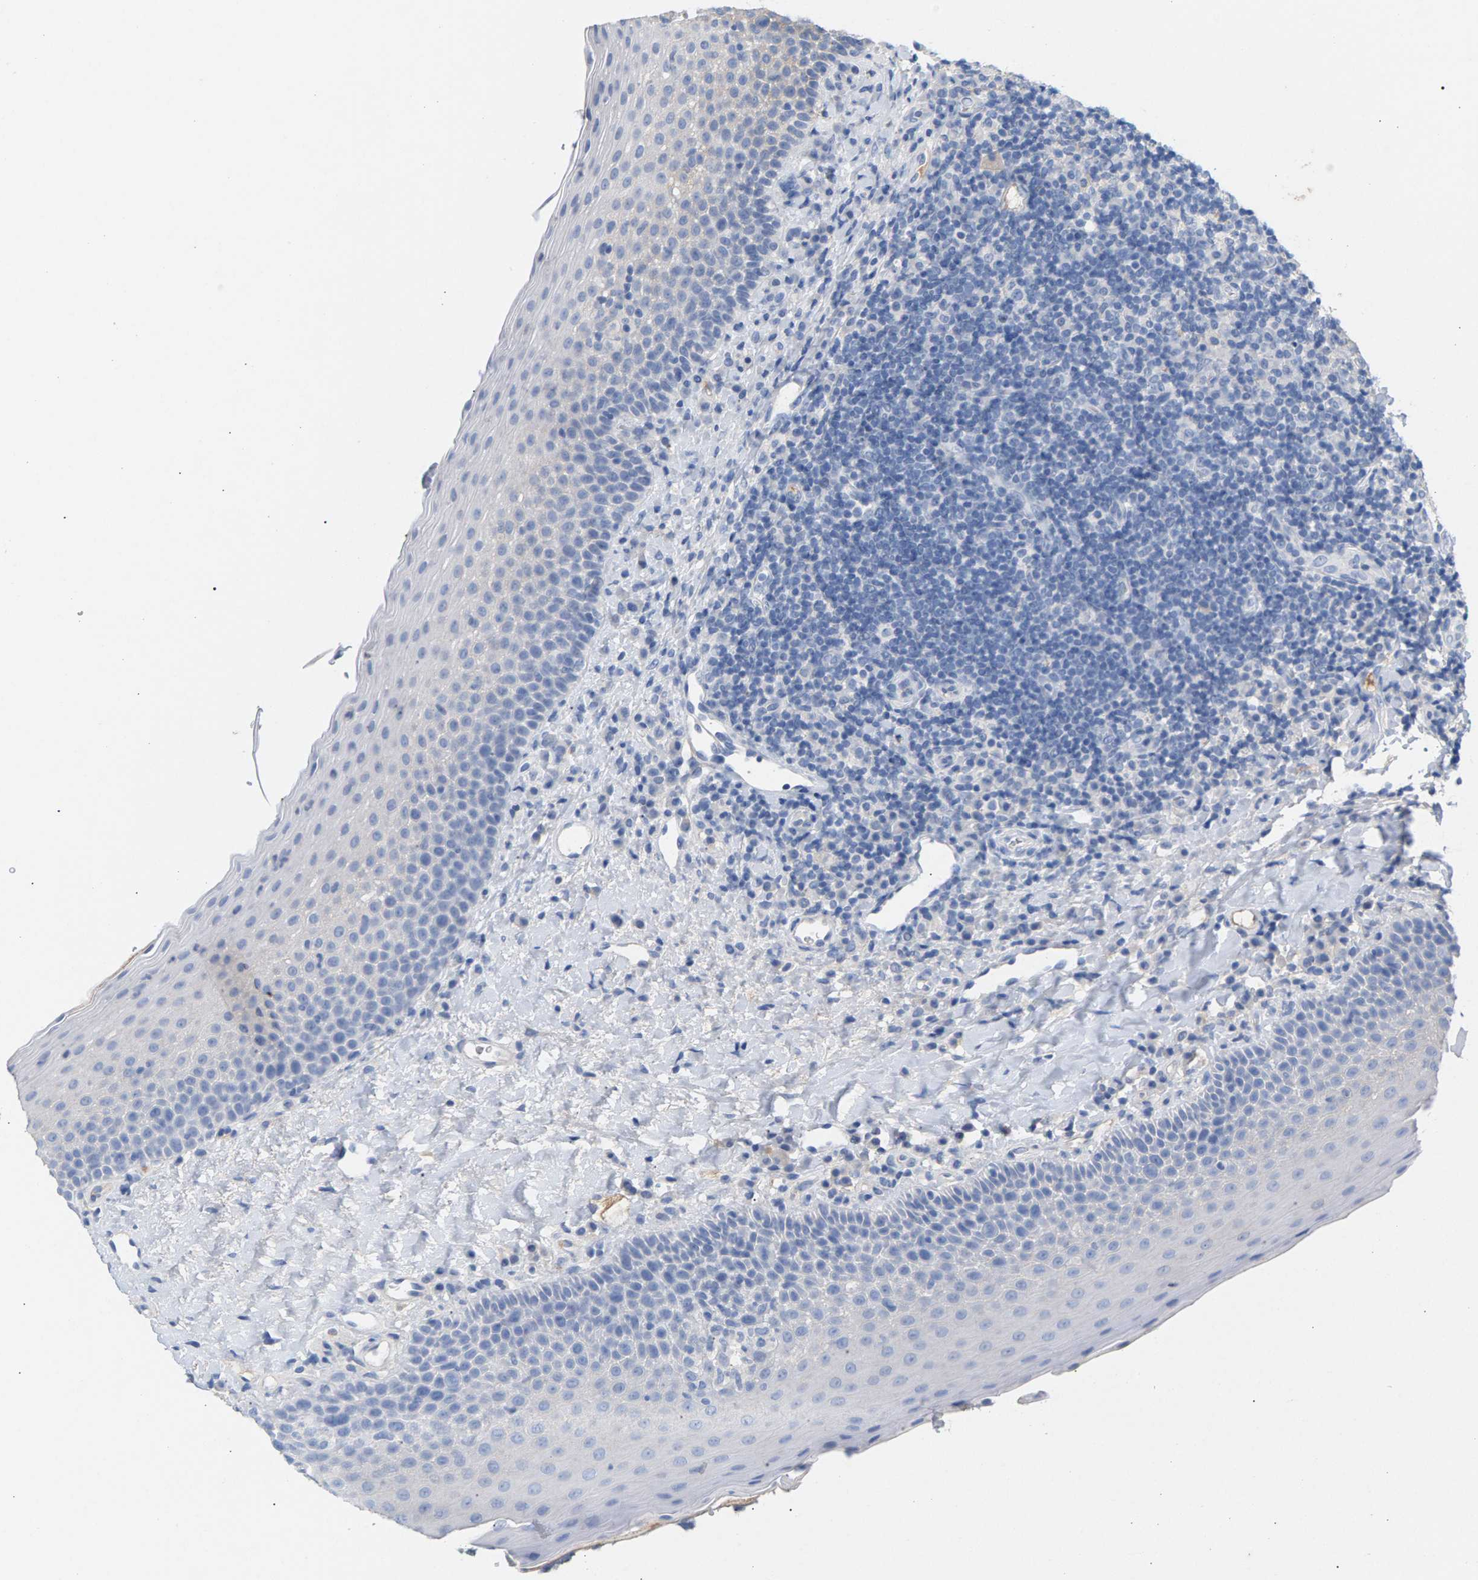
{"staining": {"intensity": "negative", "quantity": "none", "location": "none"}, "tissue": "tonsil", "cell_type": "Germinal center cells", "image_type": "normal", "snomed": [{"axis": "morphology", "description": "Normal tissue, NOS"}, {"axis": "topography", "description": "Tonsil"}], "caption": "A micrograph of tonsil stained for a protein demonstrates no brown staining in germinal center cells.", "gene": "APOH", "patient": {"sex": "male", "age": 17}}